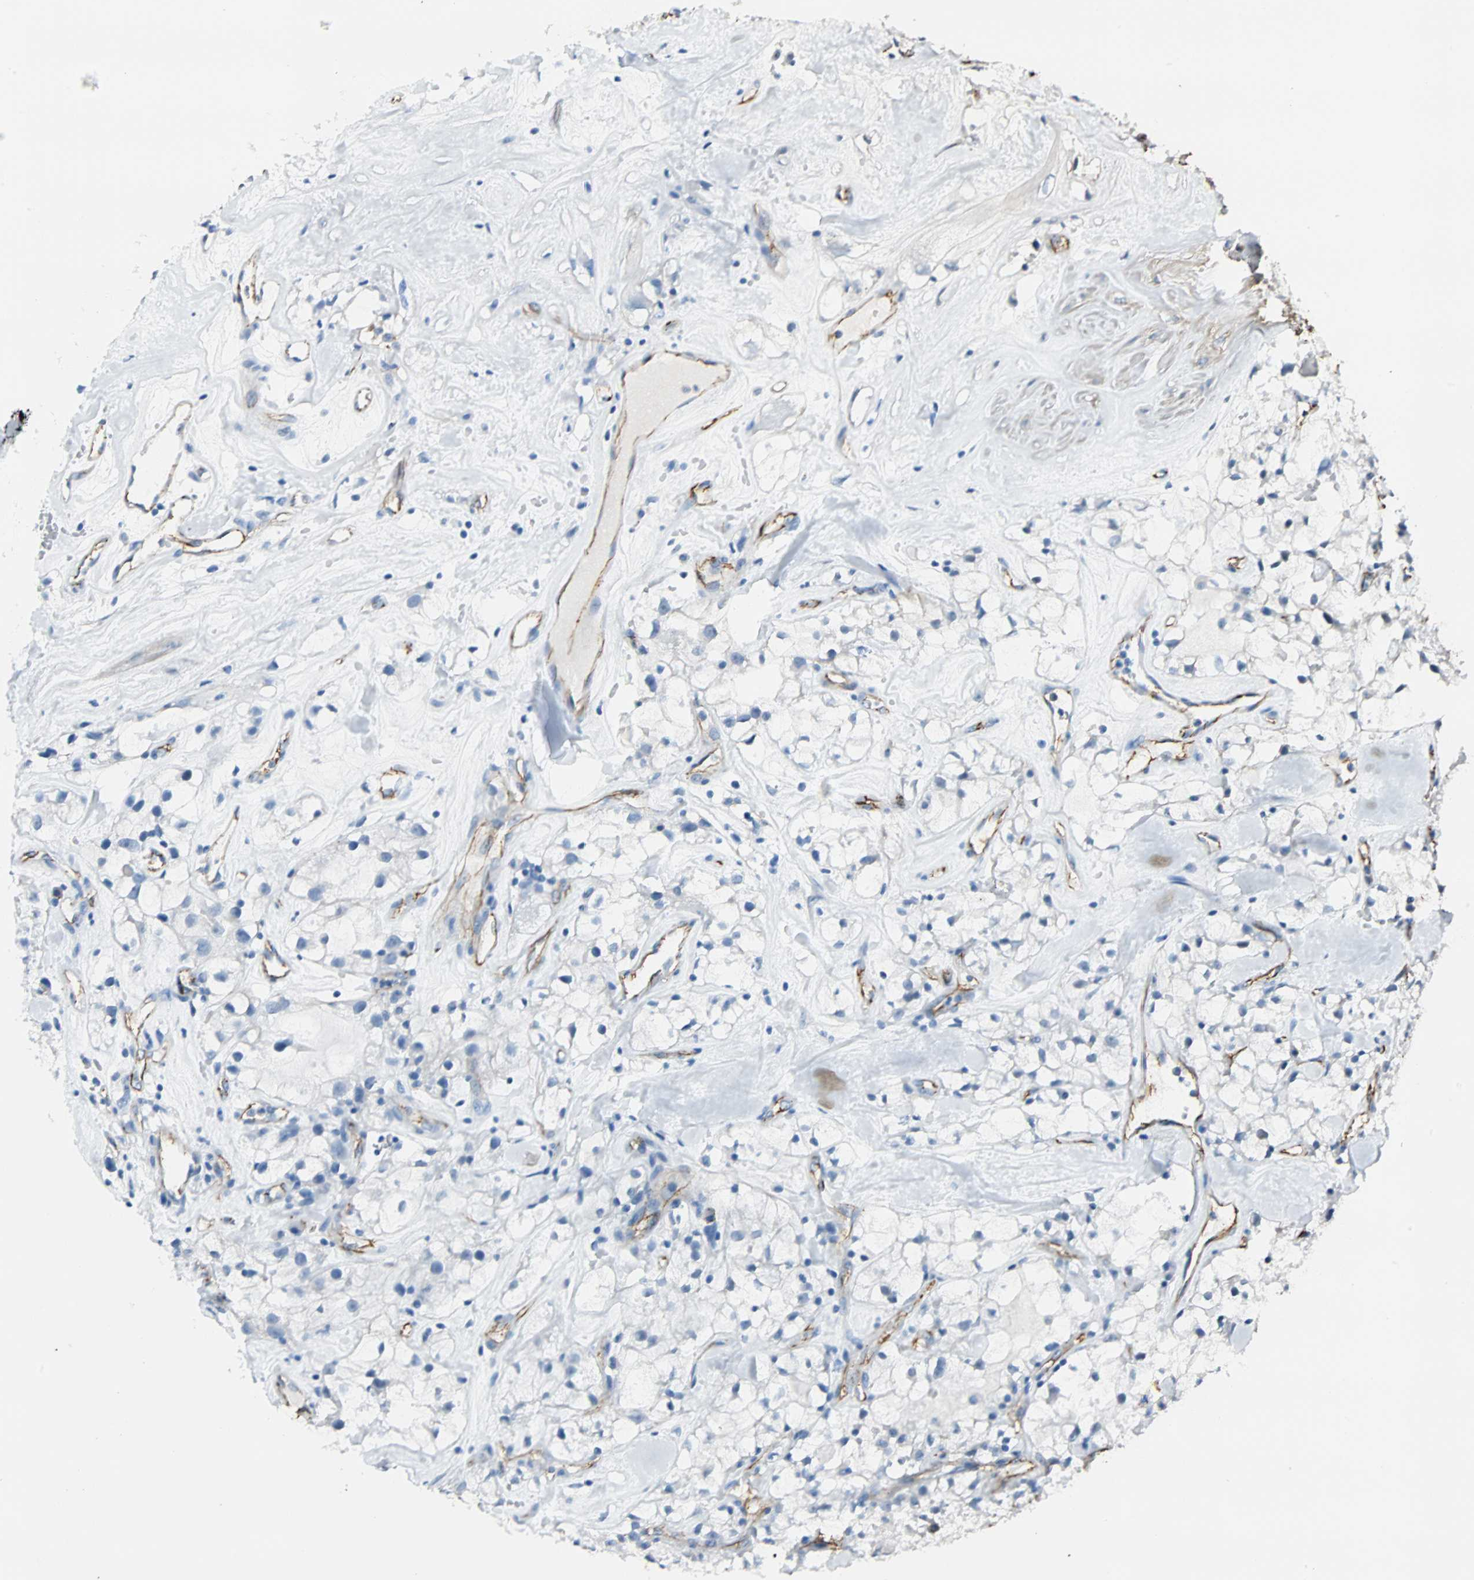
{"staining": {"intensity": "negative", "quantity": "none", "location": "none"}, "tissue": "renal cancer", "cell_type": "Tumor cells", "image_type": "cancer", "snomed": [{"axis": "morphology", "description": "Adenocarcinoma, NOS"}, {"axis": "topography", "description": "Kidney"}], "caption": "The image reveals no significant expression in tumor cells of renal cancer.", "gene": "VPS9D1", "patient": {"sex": "female", "age": 60}}